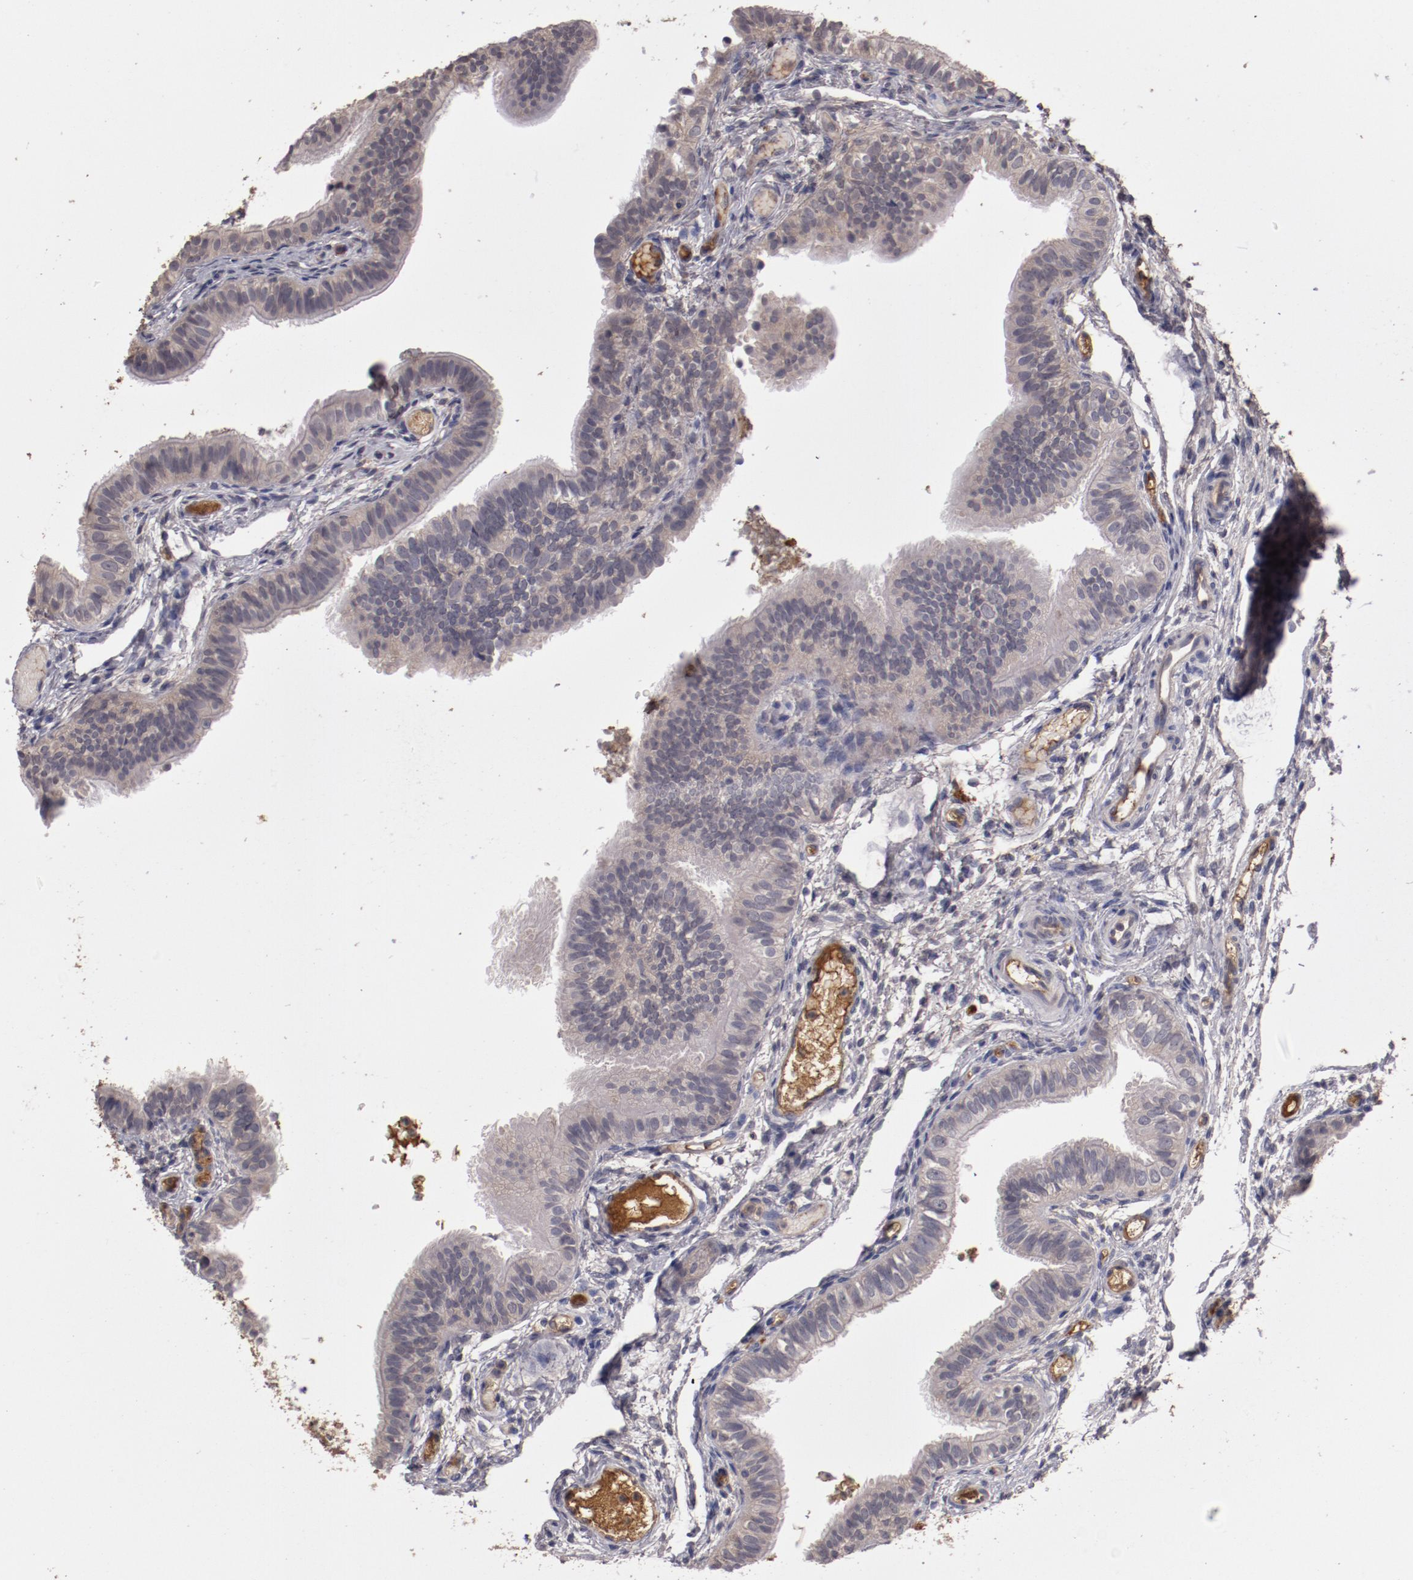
{"staining": {"intensity": "moderate", "quantity": "25%-75%", "location": "cytoplasmic/membranous"}, "tissue": "fallopian tube", "cell_type": "Glandular cells", "image_type": "normal", "snomed": [{"axis": "morphology", "description": "Normal tissue, NOS"}, {"axis": "morphology", "description": "Dermoid, NOS"}, {"axis": "topography", "description": "Fallopian tube"}], "caption": "Immunohistochemistry (IHC) photomicrograph of normal fallopian tube: human fallopian tube stained using immunohistochemistry displays medium levels of moderate protein expression localized specifically in the cytoplasmic/membranous of glandular cells, appearing as a cytoplasmic/membranous brown color.", "gene": "CP", "patient": {"sex": "female", "age": 33}}